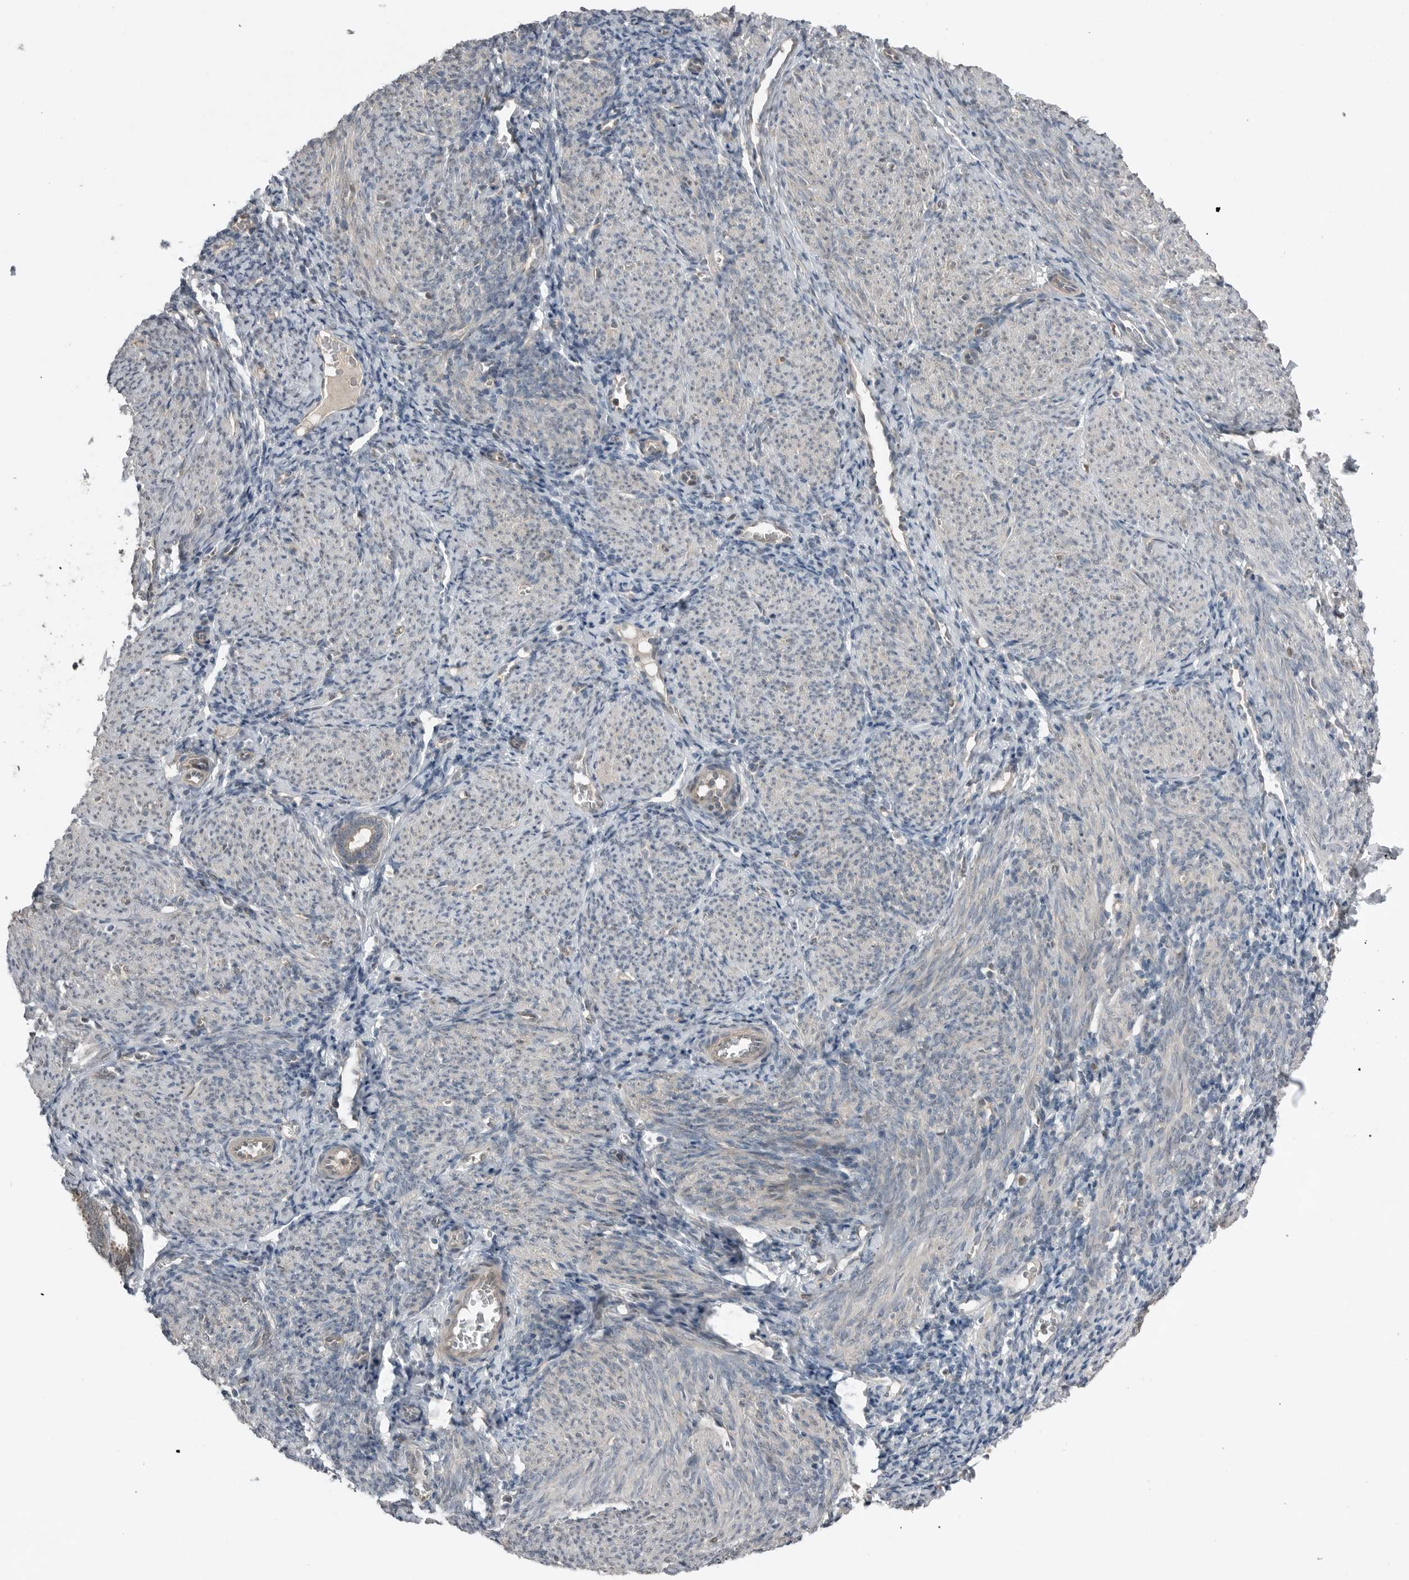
{"staining": {"intensity": "negative", "quantity": "none", "location": "none"}, "tissue": "endometrium", "cell_type": "Cells in endometrial stroma", "image_type": "normal", "snomed": [{"axis": "morphology", "description": "Normal tissue, NOS"}, {"axis": "morphology", "description": "Adenocarcinoma, NOS"}, {"axis": "topography", "description": "Endometrium"}], "caption": "This is an immunohistochemistry (IHC) histopathology image of normal human endometrium. There is no positivity in cells in endometrial stroma.", "gene": "MFAP3L", "patient": {"sex": "female", "age": 57}}